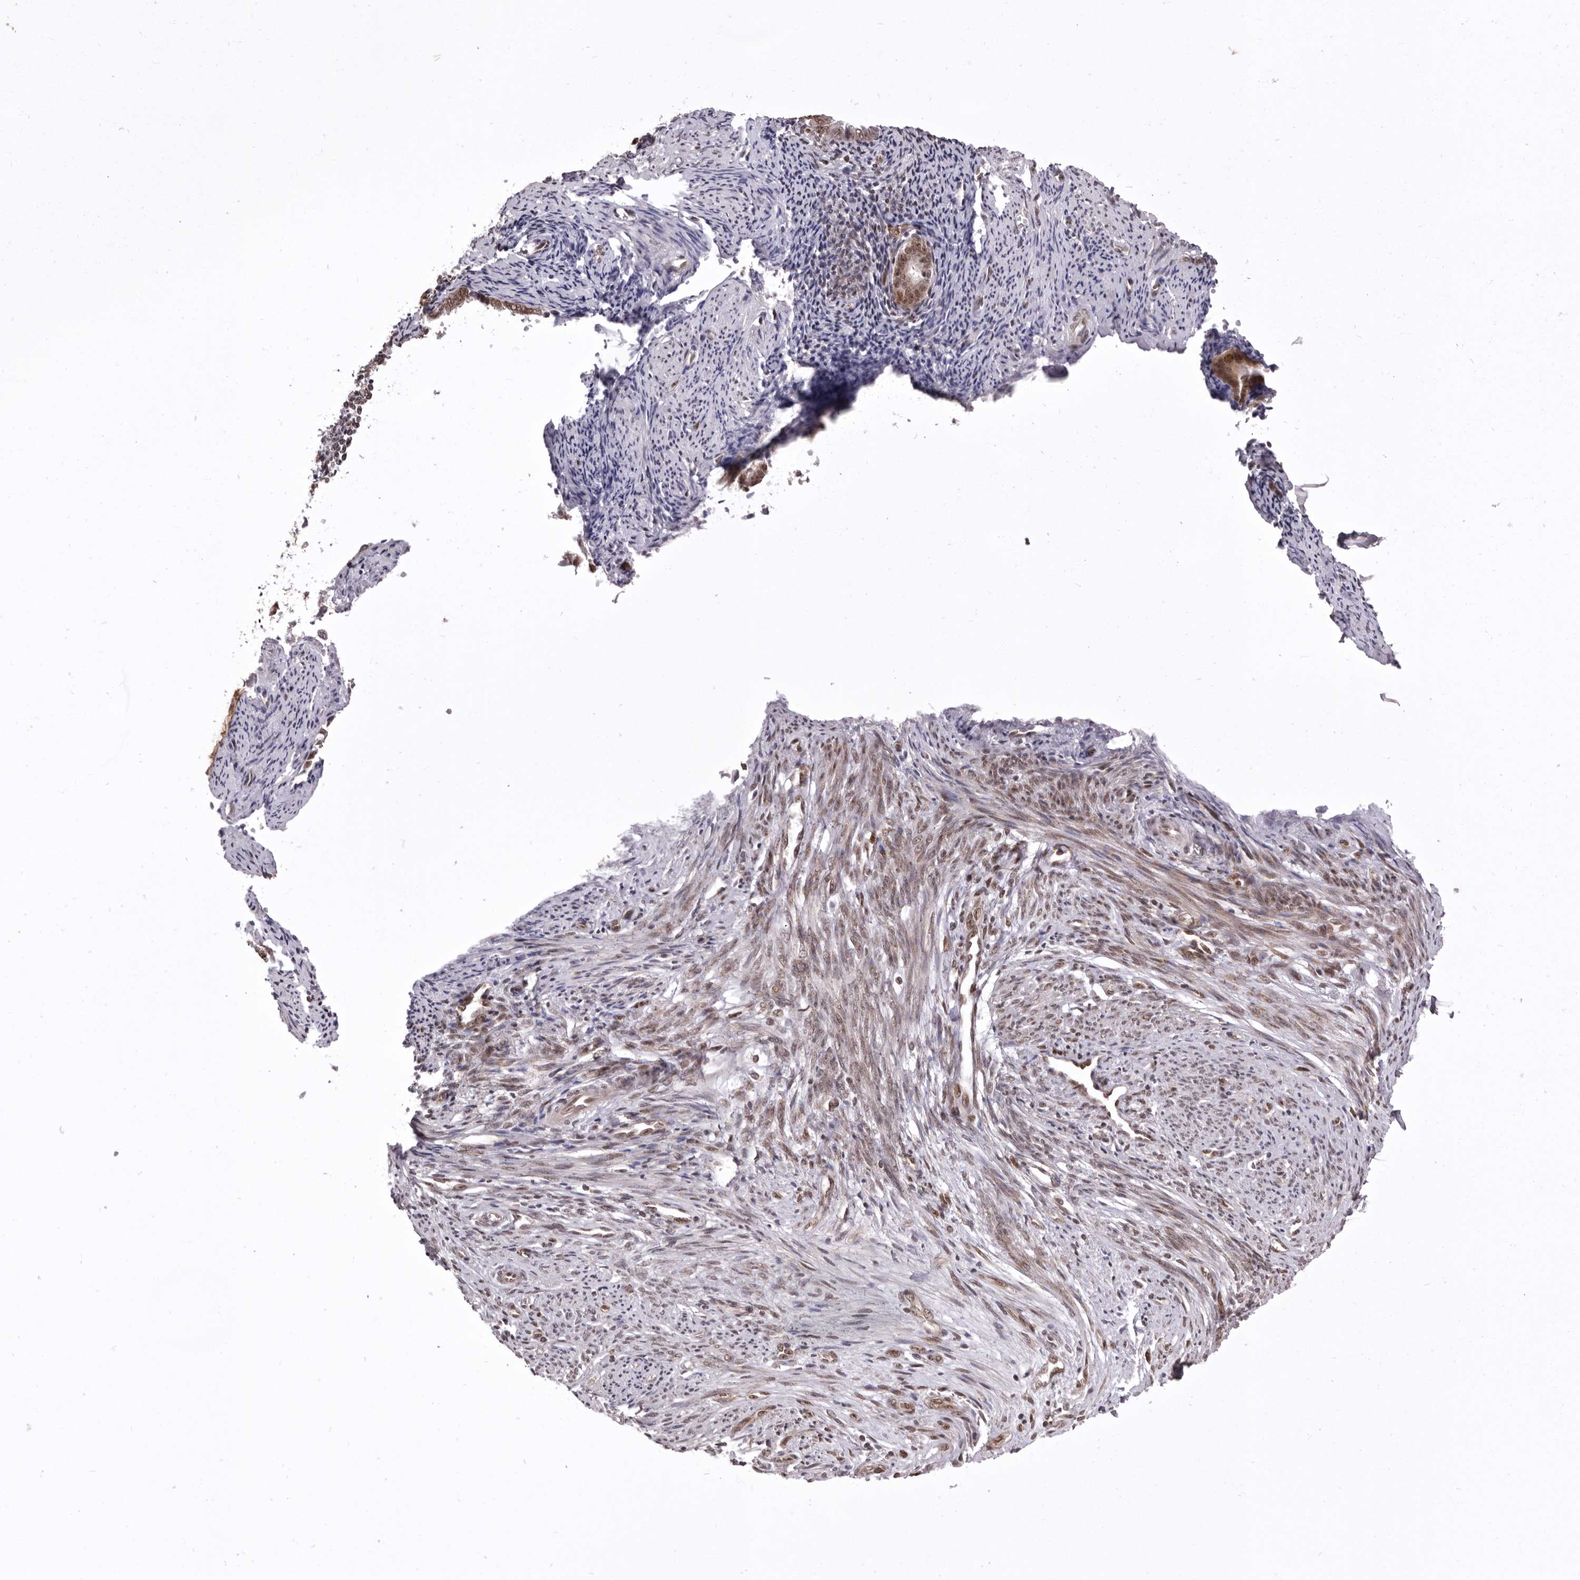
{"staining": {"intensity": "moderate", "quantity": ">75%", "location": "nuclear"}, "tissue": "endometrium", "cell_type": "Cells in endometrial stroma", "image_type": "normal", "snomed": [{"axis": "morphology", "description": "Normal tissue, NOS"}, {"axis": "topography", "description": "Endometrium"}], "caption": "High-magnification brightfield microscopy of unremarkable endometrium stained with DAB (3,3'-diaminobenzidine) (brown) and counterstained with hematoxylin (blue). cells in endometrial stroma exhibit moderate nuclear staining is present in approximately>75% of cells. Nuclei are stained in blue.", "gene": "CHTOP", "patient": {"sex": "female", "age": 56}}